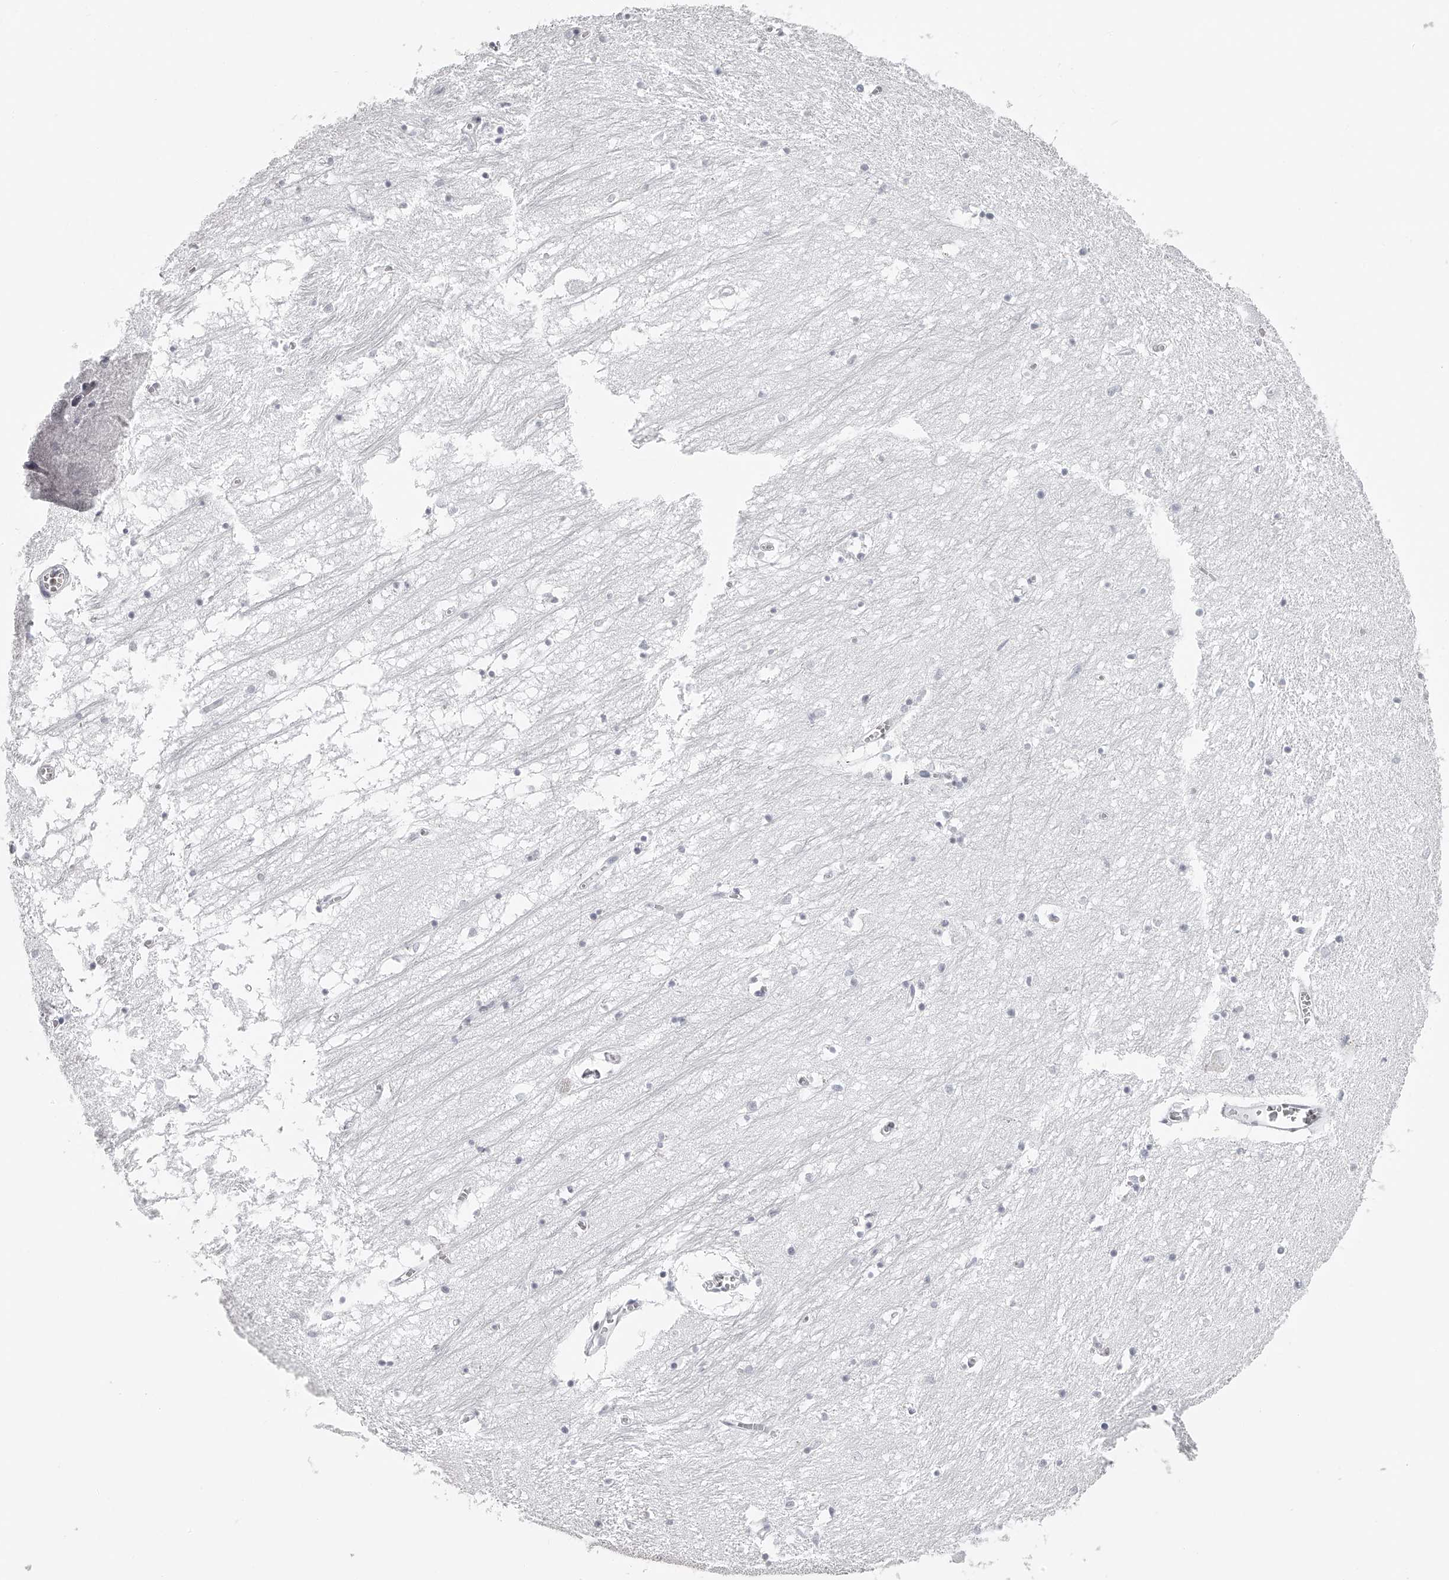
{"staining": {"intensity": "negative", "quantity": "none", "location": "none"}, "tissue": "hippocampus", "cell_type": "Glial cells", "image_type": "normal", "snomed": [{"axis": "morphology", "description": "Normal tissue, NOS"}, {"axis": "topography", "description": "Hippocampus"}], "caption": "DAB (3,3'-diaminobenzidine) immunohistochemical staining of unremarkable human hippocampus demonstrates no significant positivity in glial cells. Brightfield microscopy of IHC stained with DAB (3,3'-diaminobenzidine) (brown) and hematoxylin (blue), captured at high magnification.", "gene": "SEC11C", "patient": {"sex": "male", "age": 70}}